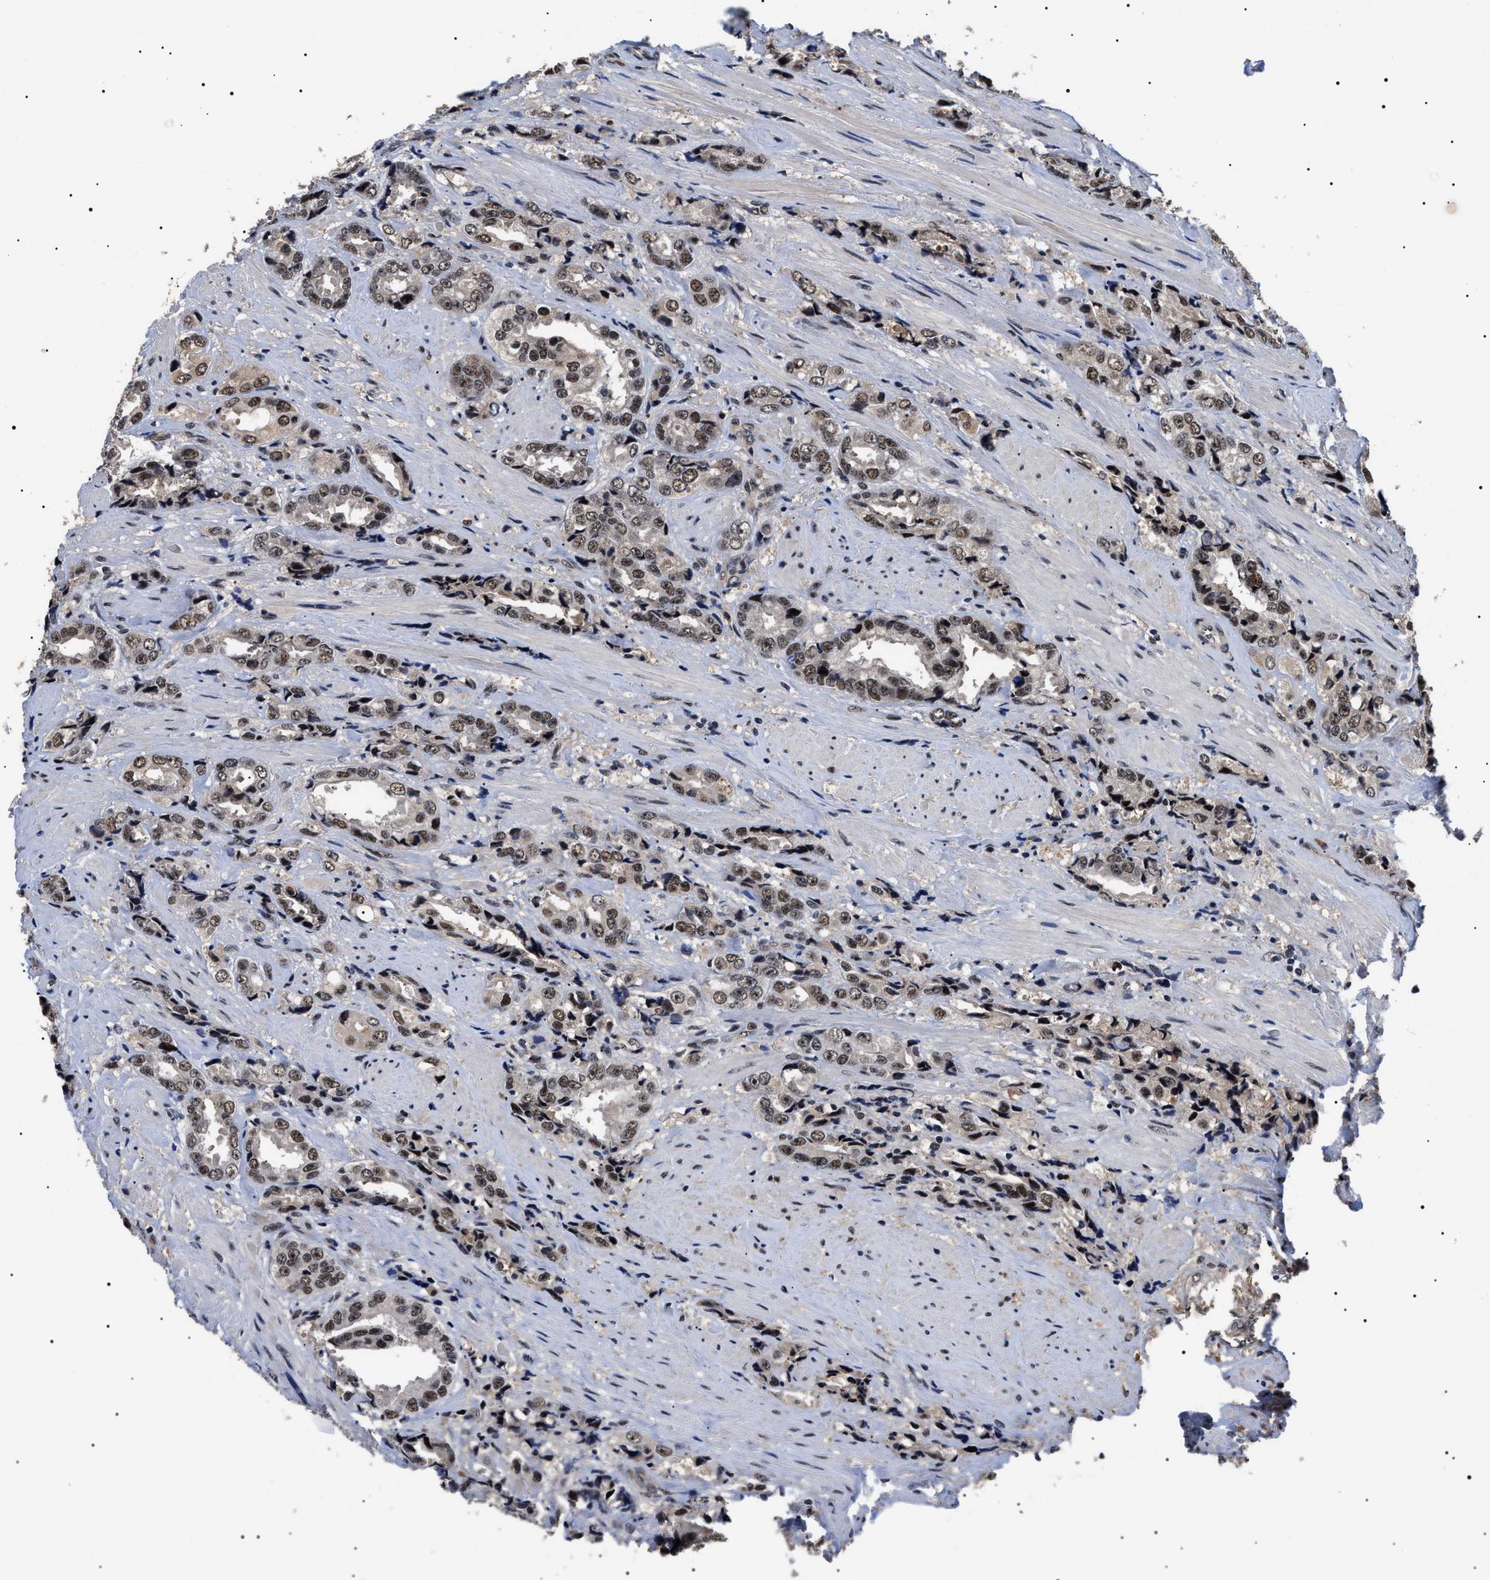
{"staining": {"intensity": "moderate", "quantity": ">75%", "location": "nuclear"}, "tissue": "prostate cancer", "cell_type": "Tumor cells", "image_type": "cancer", "snomed": [{"axis": "morphology", "description": "Adenocarcinoma, High grade"}, {"axis": "topography", "description": "Prostate"}], "caption": "A medium amount of moderate nuclear staining is present in approximately >75% of tumor cells in prostate cancer tissue.", "gene": "CAAP1", "patient": {"sex": "male", "age": 61}}